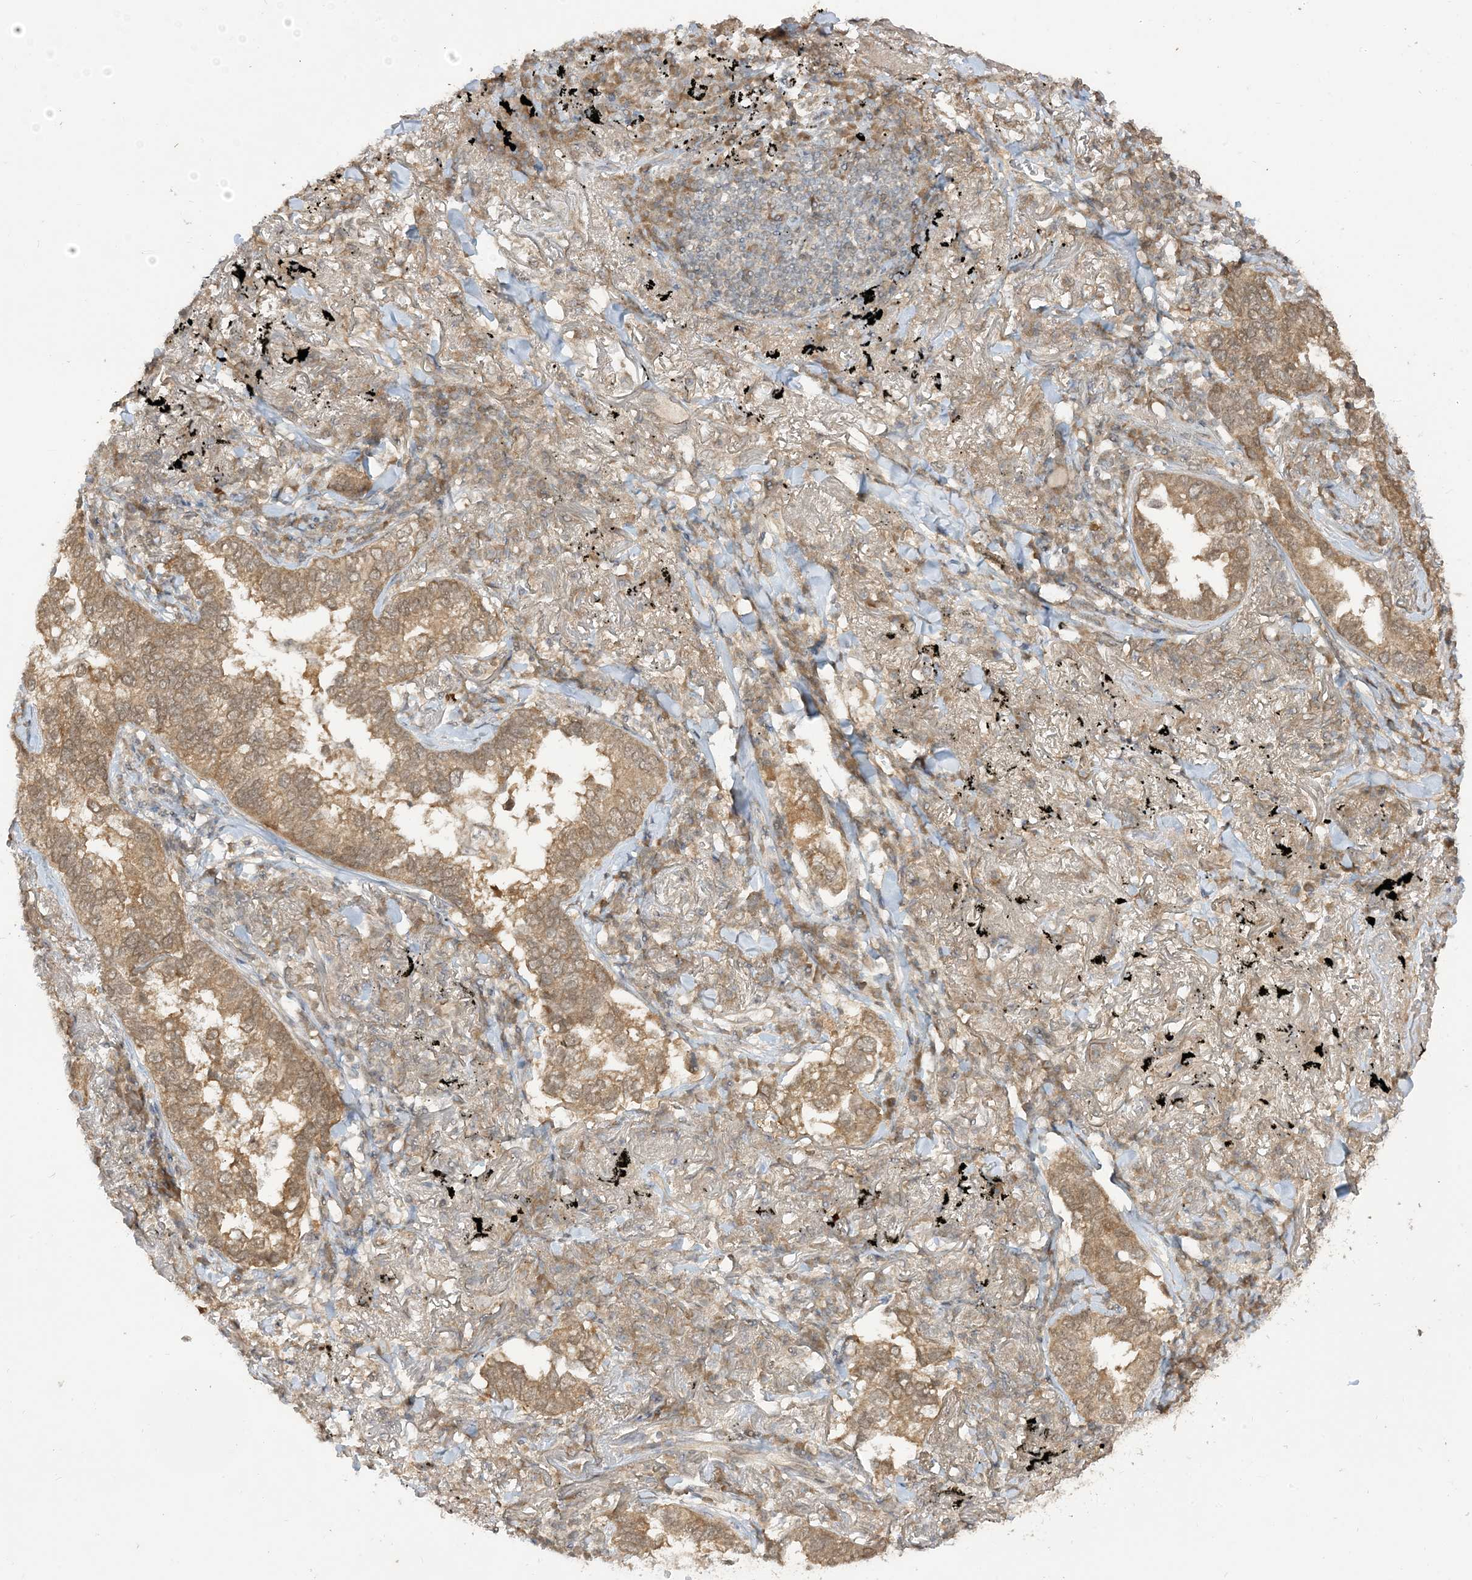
{"staining": {"intensity": "moderate", "quantity": ">75%", "location": "cytoplasmic/membranous"}, "tissue": "lung cancer", "cell_type": "Tumor cells", "image_type": "cancer", "snomed": [{"axis": "morphology", "description": "Adenocarcinoma, NOS"}, {"axis": "topography", "description": "Lung"}], "caption": "This is an image of IHC staining of lung cancer (adenocarcinoma), which shows moderate staining in the cytoplasmic/membranous of tumor cells.", "gene": "TBCC", "patient": {"sex": "male", "age": 65}}